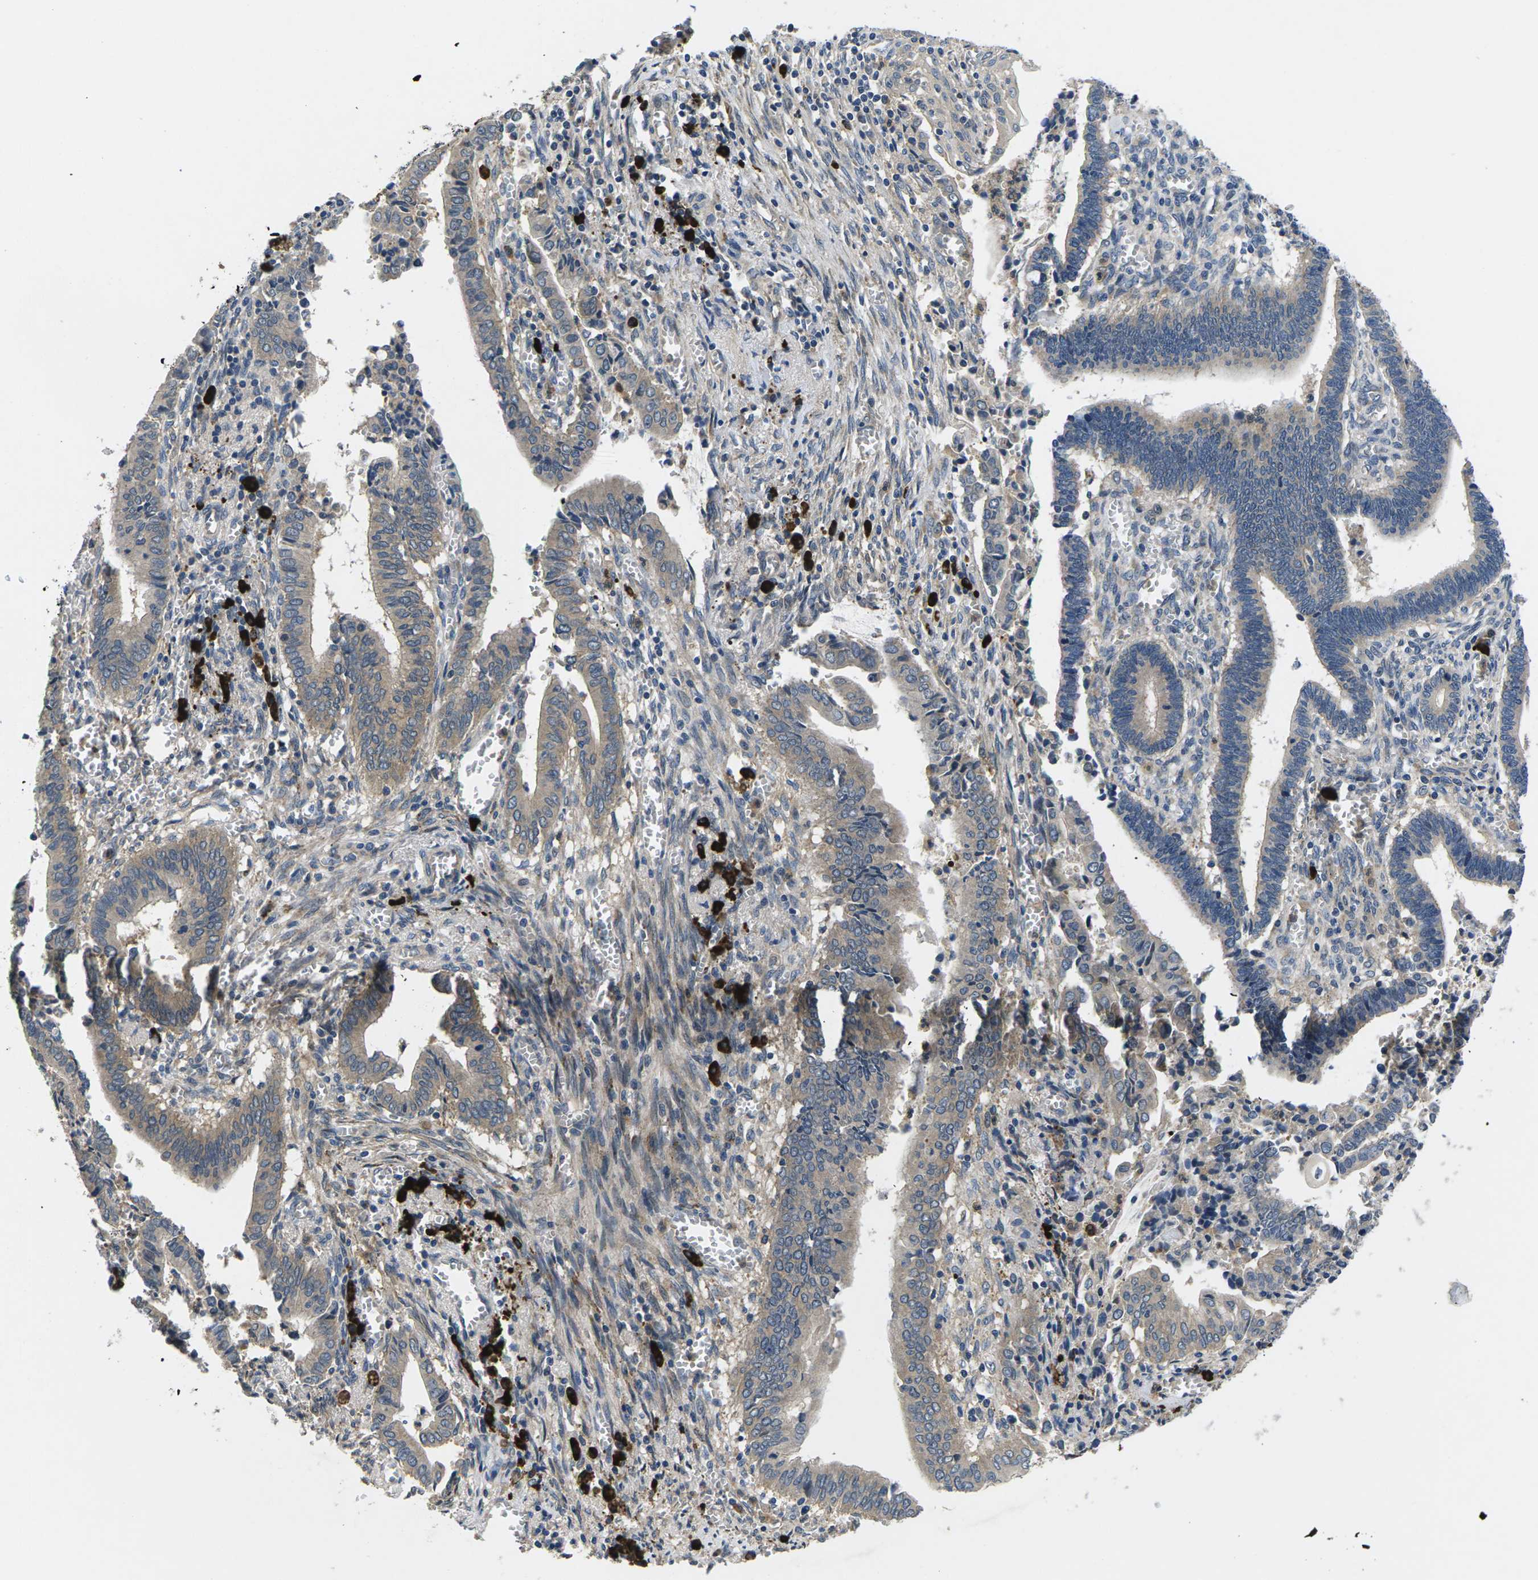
{"staining": {"intensity": "weak", "quantity": "<25%", "location": "cytoplasmic/membranous"}, "tissue": "cervical cancer", "cell_type": "Tumor cells", "image_type": "cancer", "snomed": [{"axis": "morphology", "description": "Adenocarcinoma, NOS"}, {"axis": "topography", "description": "Cervix"}], "caption": "Immunohistochemistry of cervical adenocarcinoma reveals no staining in tumor cells.", "gene": "PLCE1", "patient": {"sex": "female", "age": 44}}